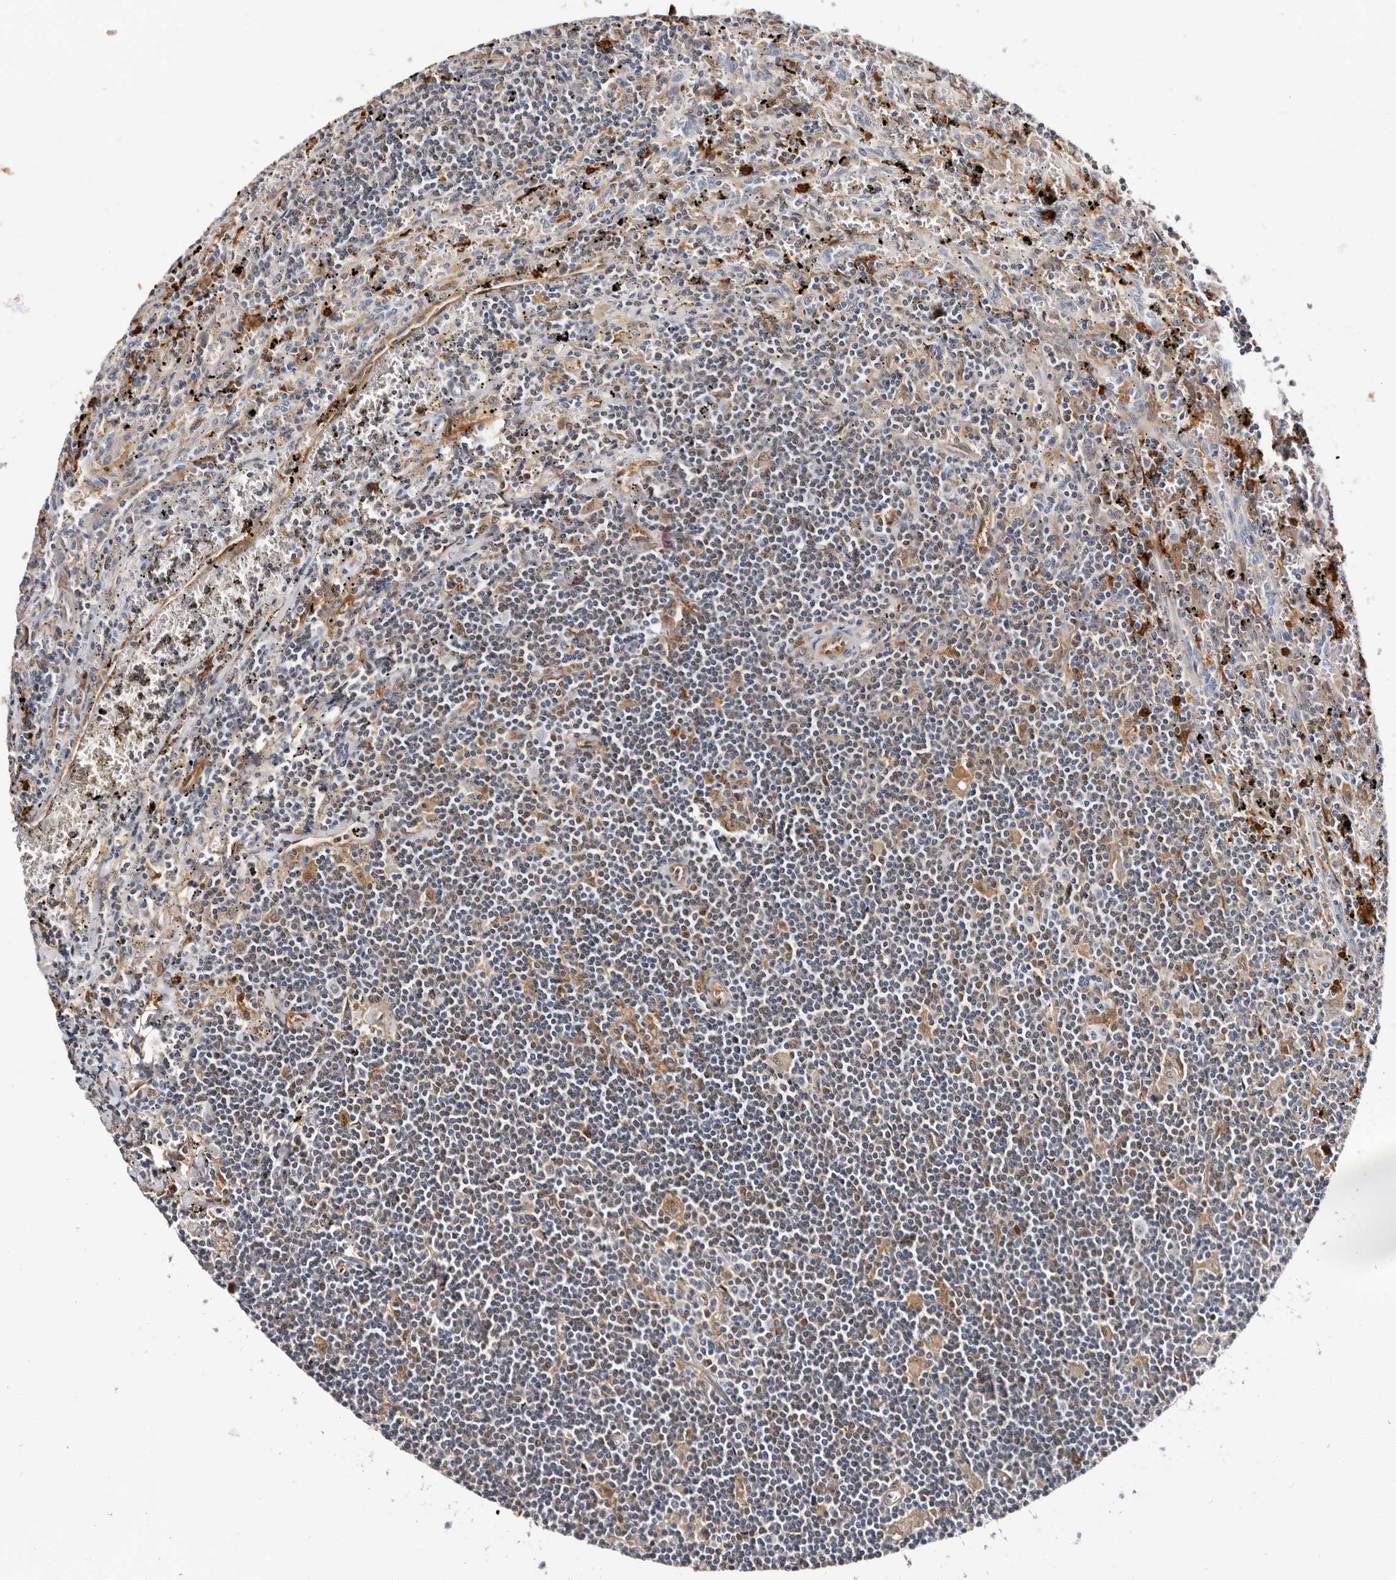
{"staining": {"intensity": "negative", "quantity": "none", "location": "none"}, "tissue": "lymphoma", "cell_type": "Tumor cells", "image_type": "cancer", "snomed": [{"axis": "morphology", "description": "Malignant lymphoma, non-Hodgkin's type, Low grade"}, {"axis": "topography", "description": "Spleen"}], "caption": "High power microscopy micrograph of an immunohistochemistry micrograph of low-grade malignant lymphoma, non-Hodgkin's type, revealing no significant expression in tumor cells.", "gene": "TP53I3", "patient": {"sex": "male", "age": 76}}